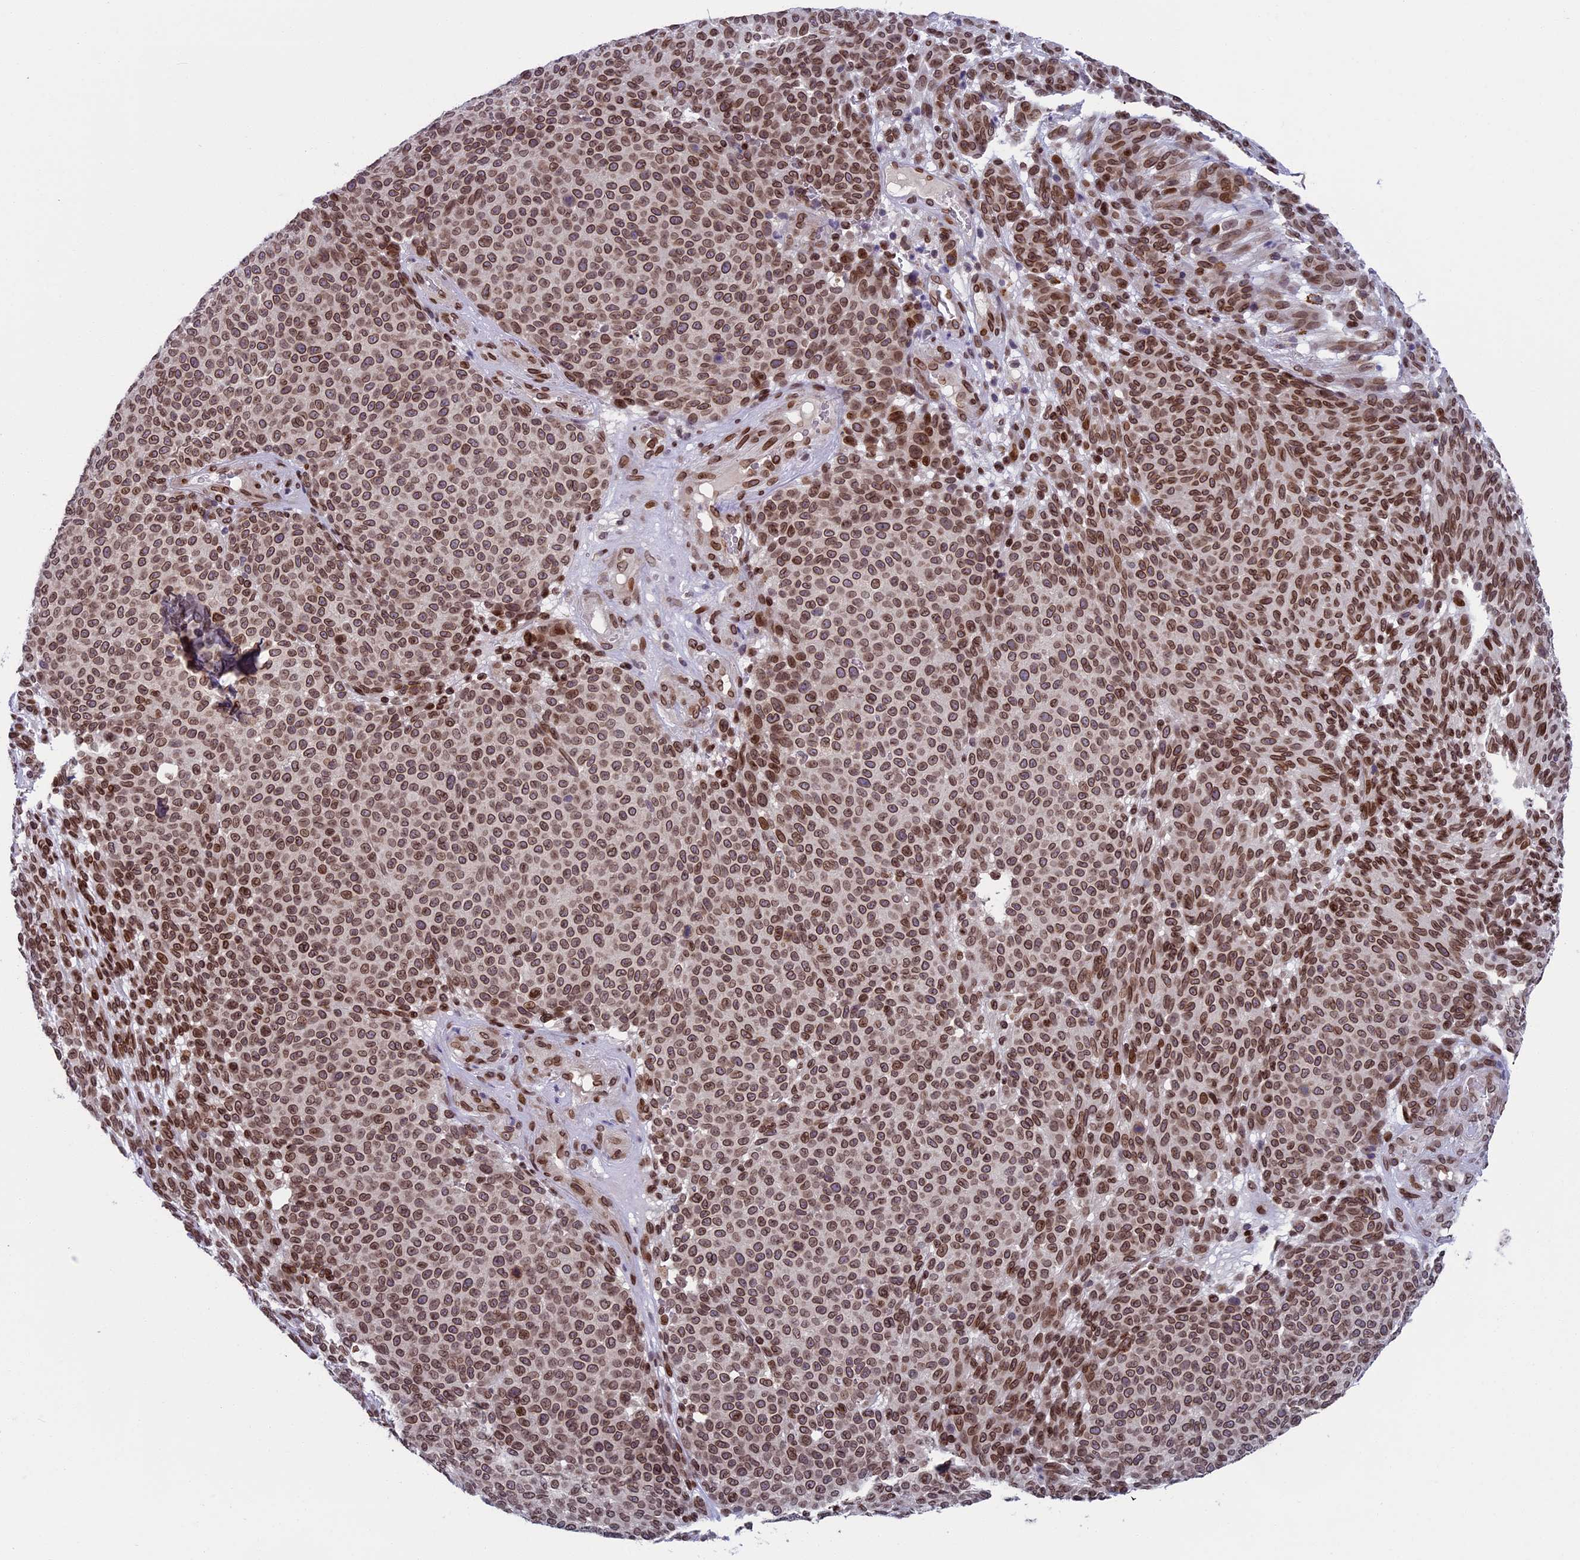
{"staining": {"intensity": "strong", "quantity": ">75%", "location": "cytoplasmic/membranous,nuclear"}, "tissue": "melanoma", "cell_type": "Tumor cells", "image_type": "cancer", "snomed": [{"axis": "morphology", "description": "Malignant melanoma, NOS"}, {"axis": "topography", "description": "Skin"}], "caption": "Tumor cells show high levels of strong cytoplasmic/membranous and nuclear staining in approximately >75% of cells in malignant melanoma.", "gene": "GPSM1", "patient": {"sex": "male", "age": 49}}